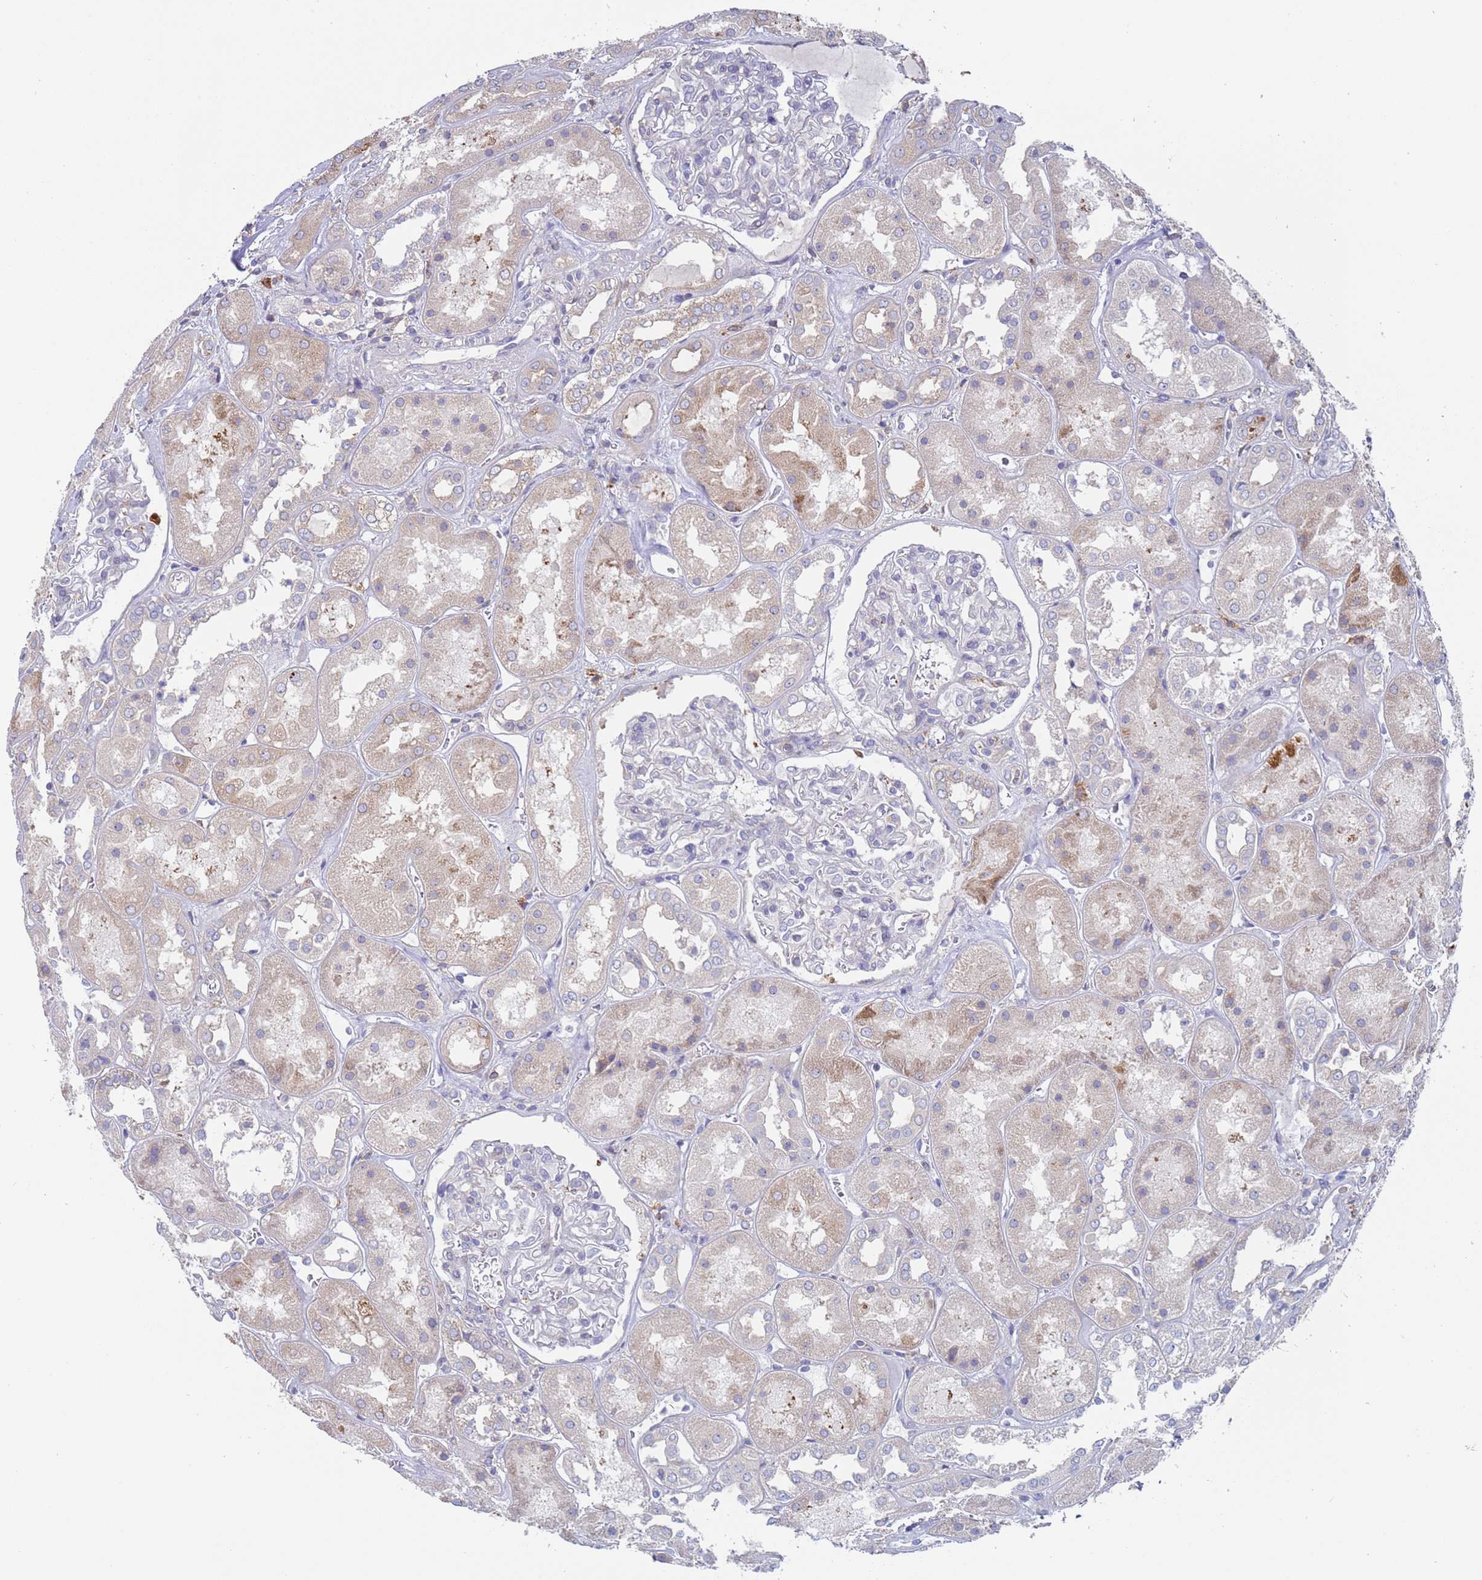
{"staining": {"intensity": "negative", "quantity": "none", "location": "none"}, "tissue": "kidney", "cell_type": "Cells in glomeruli", "image_type": "normal", "snomed": [{"axis": "morphology", "description": "Normal tissue, NOS"}, {"axis": "topography", "description": "Kidney"}], "caption": "This is an IHC histopathology image of unremarkable kidney. There is no staining in cells in glomeruli.", "gene": "ENSG00000286098", "patient": {"sex": "male", "age": 70}}